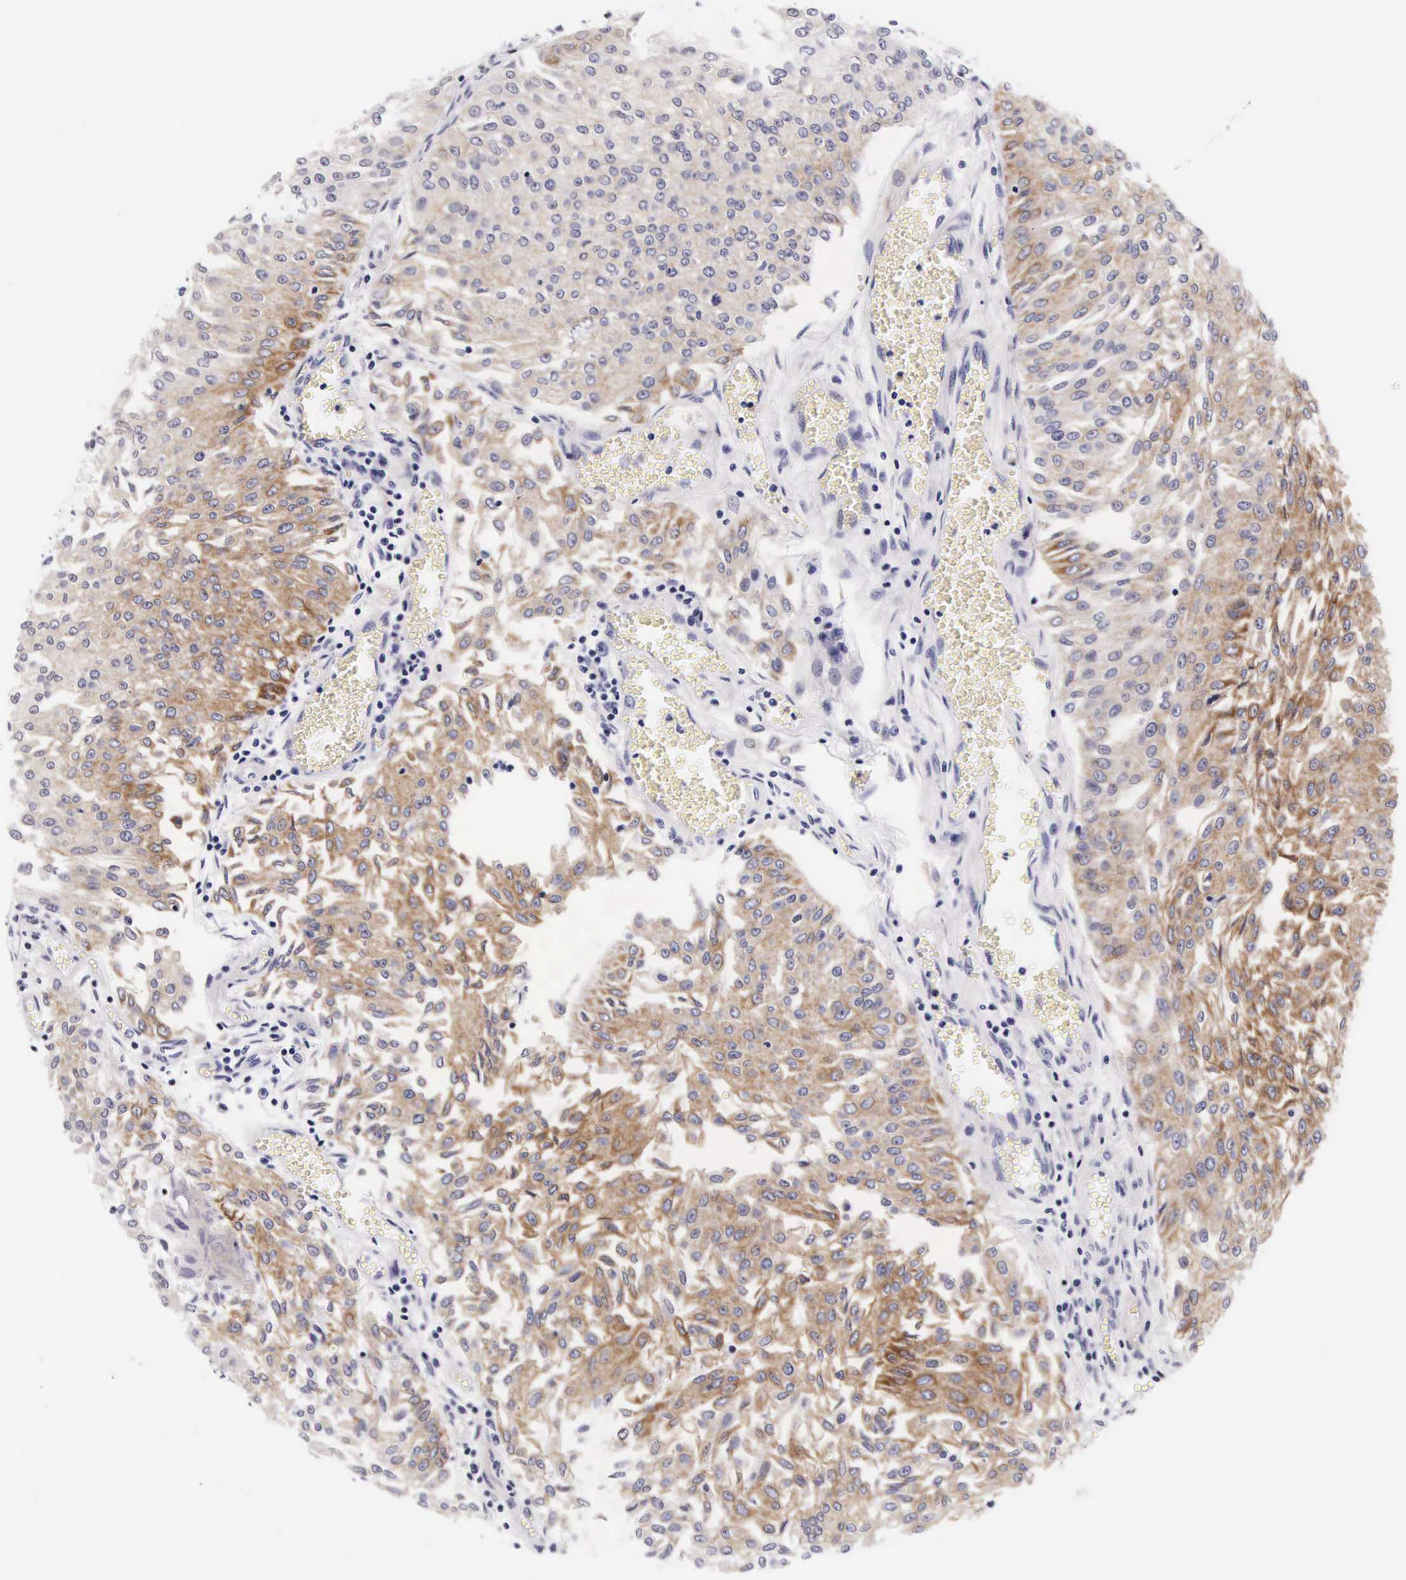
{"staining": {"intensity": "moderate", "quantity": ">75%", "location": "cytoplasmic/membranous"}, "tissue": "urothelial cancer", "cell_type": "Tumor cells", "image_type": "cancer", "snomed": [{"axis": "morphology", "description": "Urothelial carcinoma, Low grade"}, {"axis": "topography", "description": "Urinary bladder"}], "caption": "Immunohistochemical staining of urothelial cancer demonstrates moderate cytoplasmic/membranous protein staining in about >75% of tumor cells. (IHC, brightfield microscopy, high magnification).", "gene": "UPRT", "patient": {"sex": "male", "age": 86}}